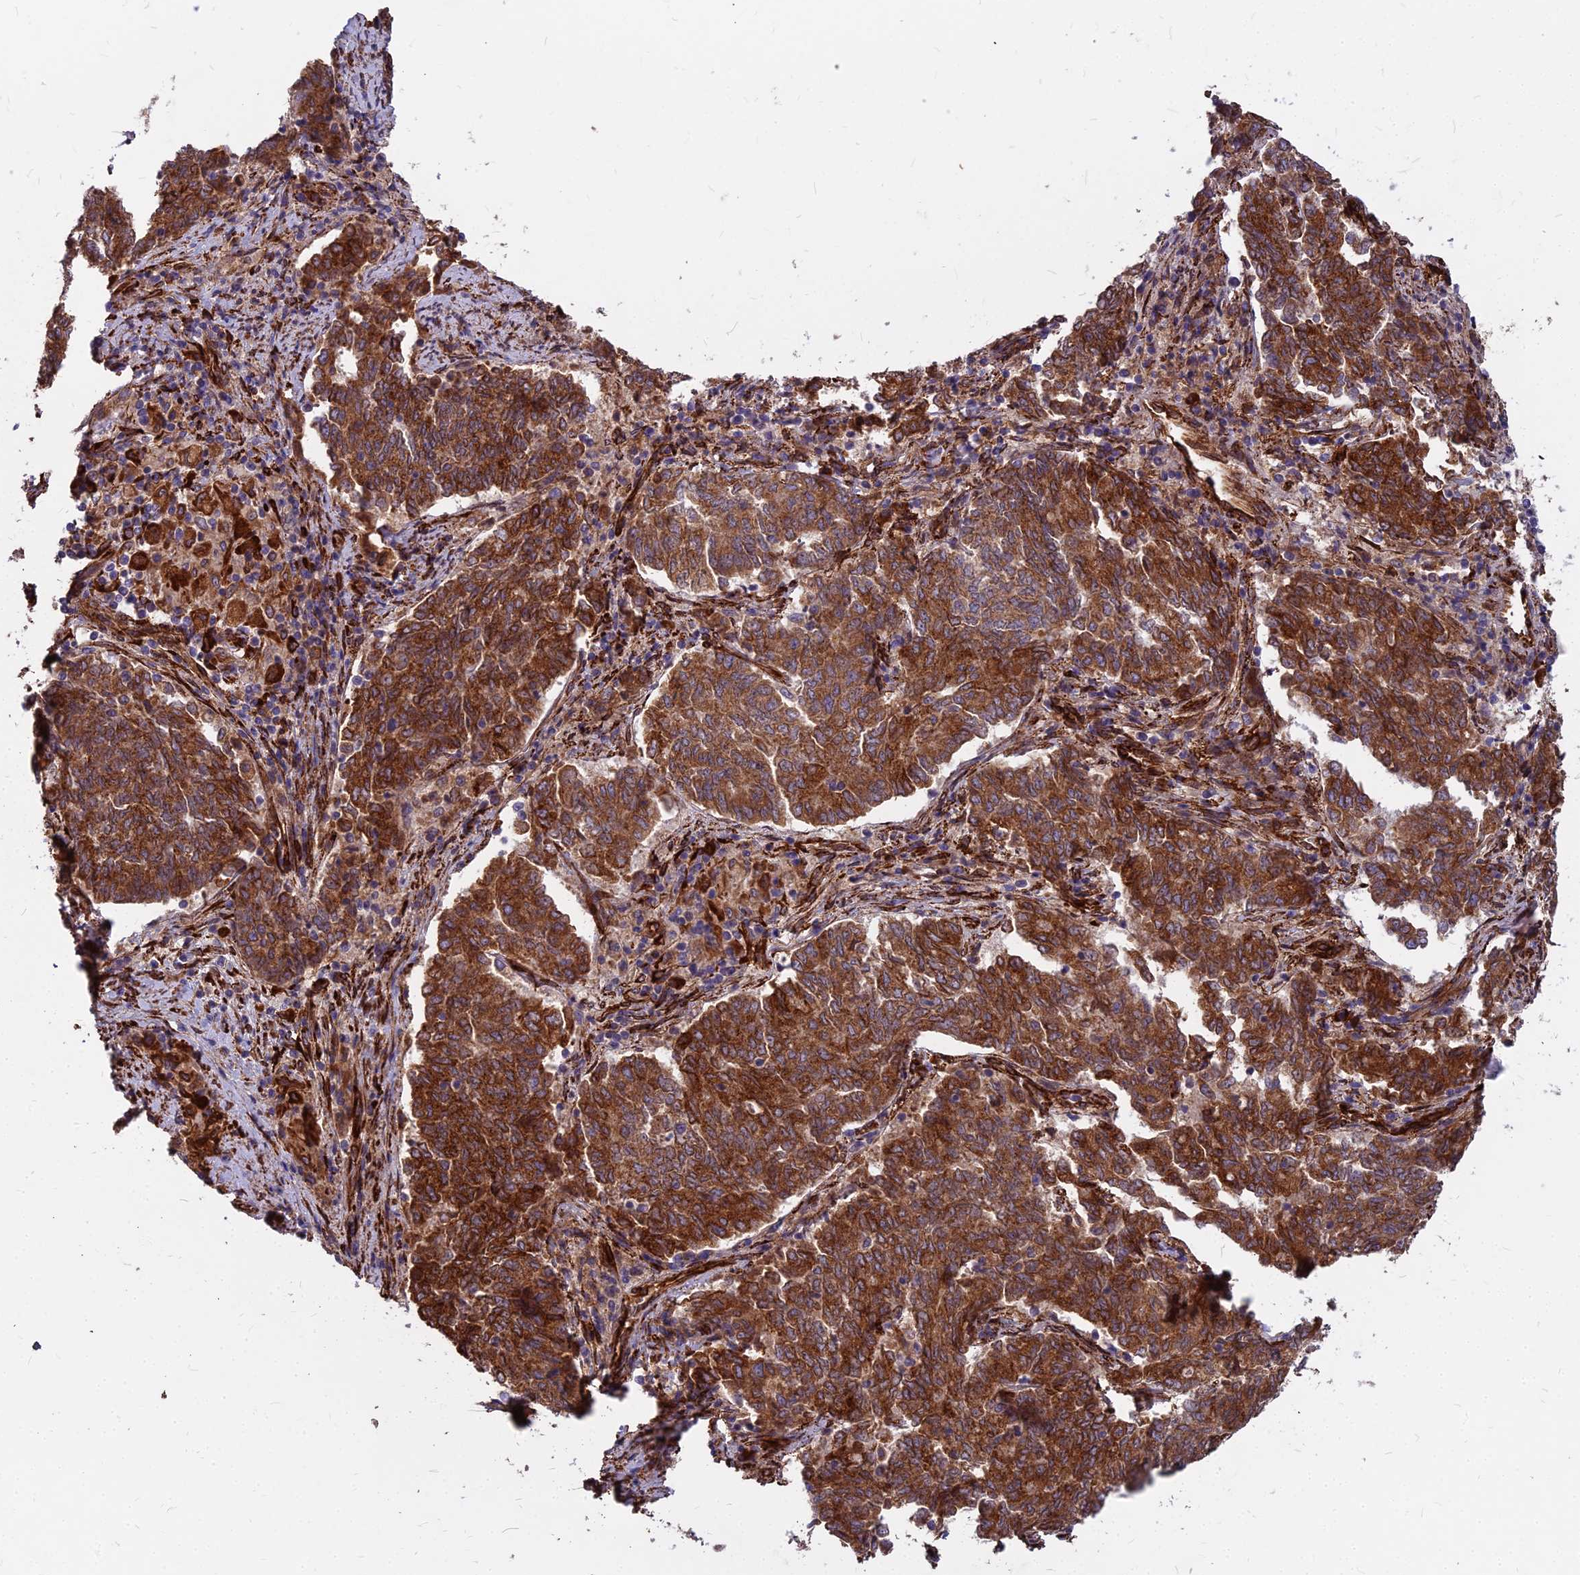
{"staining": {"intensity": "strong", "quantity": ">75%", "location": "cytoplasmic/membranous"}, "tissue": "endometrial cancer", "cell_type": "Tumor cells", "image_type": "cancer", "snomed": [{"axis": "morphology", "description": "Adenocarcinoma, NOS"}, {"axis": "topography", "description": "Endometrium"}], "caption": "Immunohistochemistry (IHC) of endometrial cancer (adenocarcinoma) demonstrates high levels of strong cytoplasmic/membranous staining in about >75% of tumor cells. The staining is performed using DAB (3,3'-diaminobenzidine) brown chromogen to label protein expression. The nuclei are counter-stained blue using hematoxylin.", "gene": "NDUFAF7", "patient": {"sex": "female", "age": 80}}